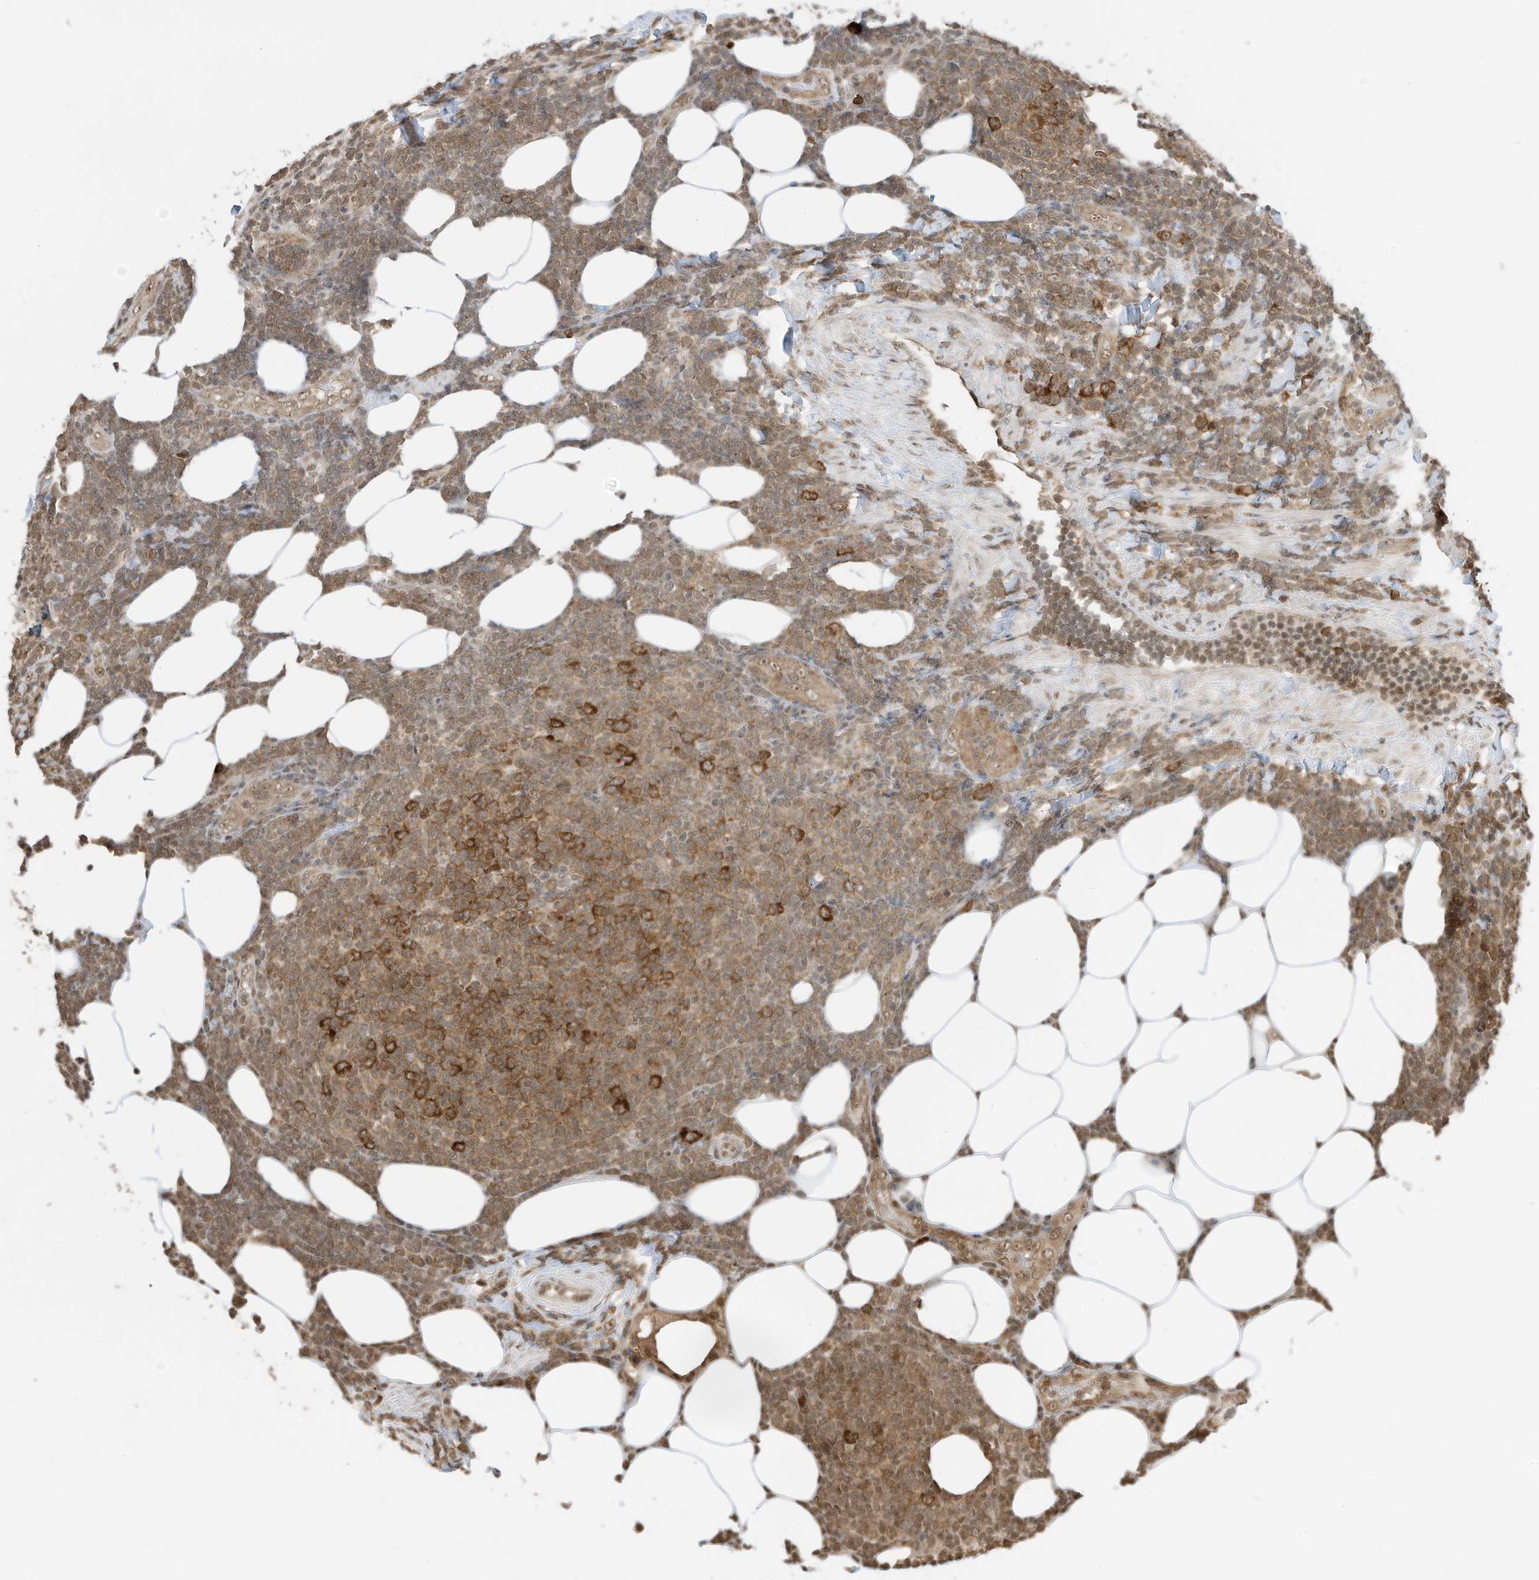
{"staining": {"intensity": "moderate", "quantity": ">75%", "location": "cytoplasmic/membranous"}, "tissue": "lymphoma", "cell_type": "Tumor cells", "image_type": "cancer", "snomed": [{"axis": "morphology", "description": "Malignant lymphoma, non-Hodgkin's type, Low grade"}, {"axis": "topography", "description": "Lymph node"}], "caption": "Immunohistochemical staining of low-grade malignant lymphoma, non-Hodgkin's type displays medium levels of moderate cytoplasmic/membranous protein expression in approximately >75% of tumor cells. (Stains: DAB (3,3'-diaminobenzidine) in brown, nuclei in blue, Microscopy: brightfield microscopy at high magnification).", "gene": "ZNF195", "patient": {"sex": "male", "age": 66}}